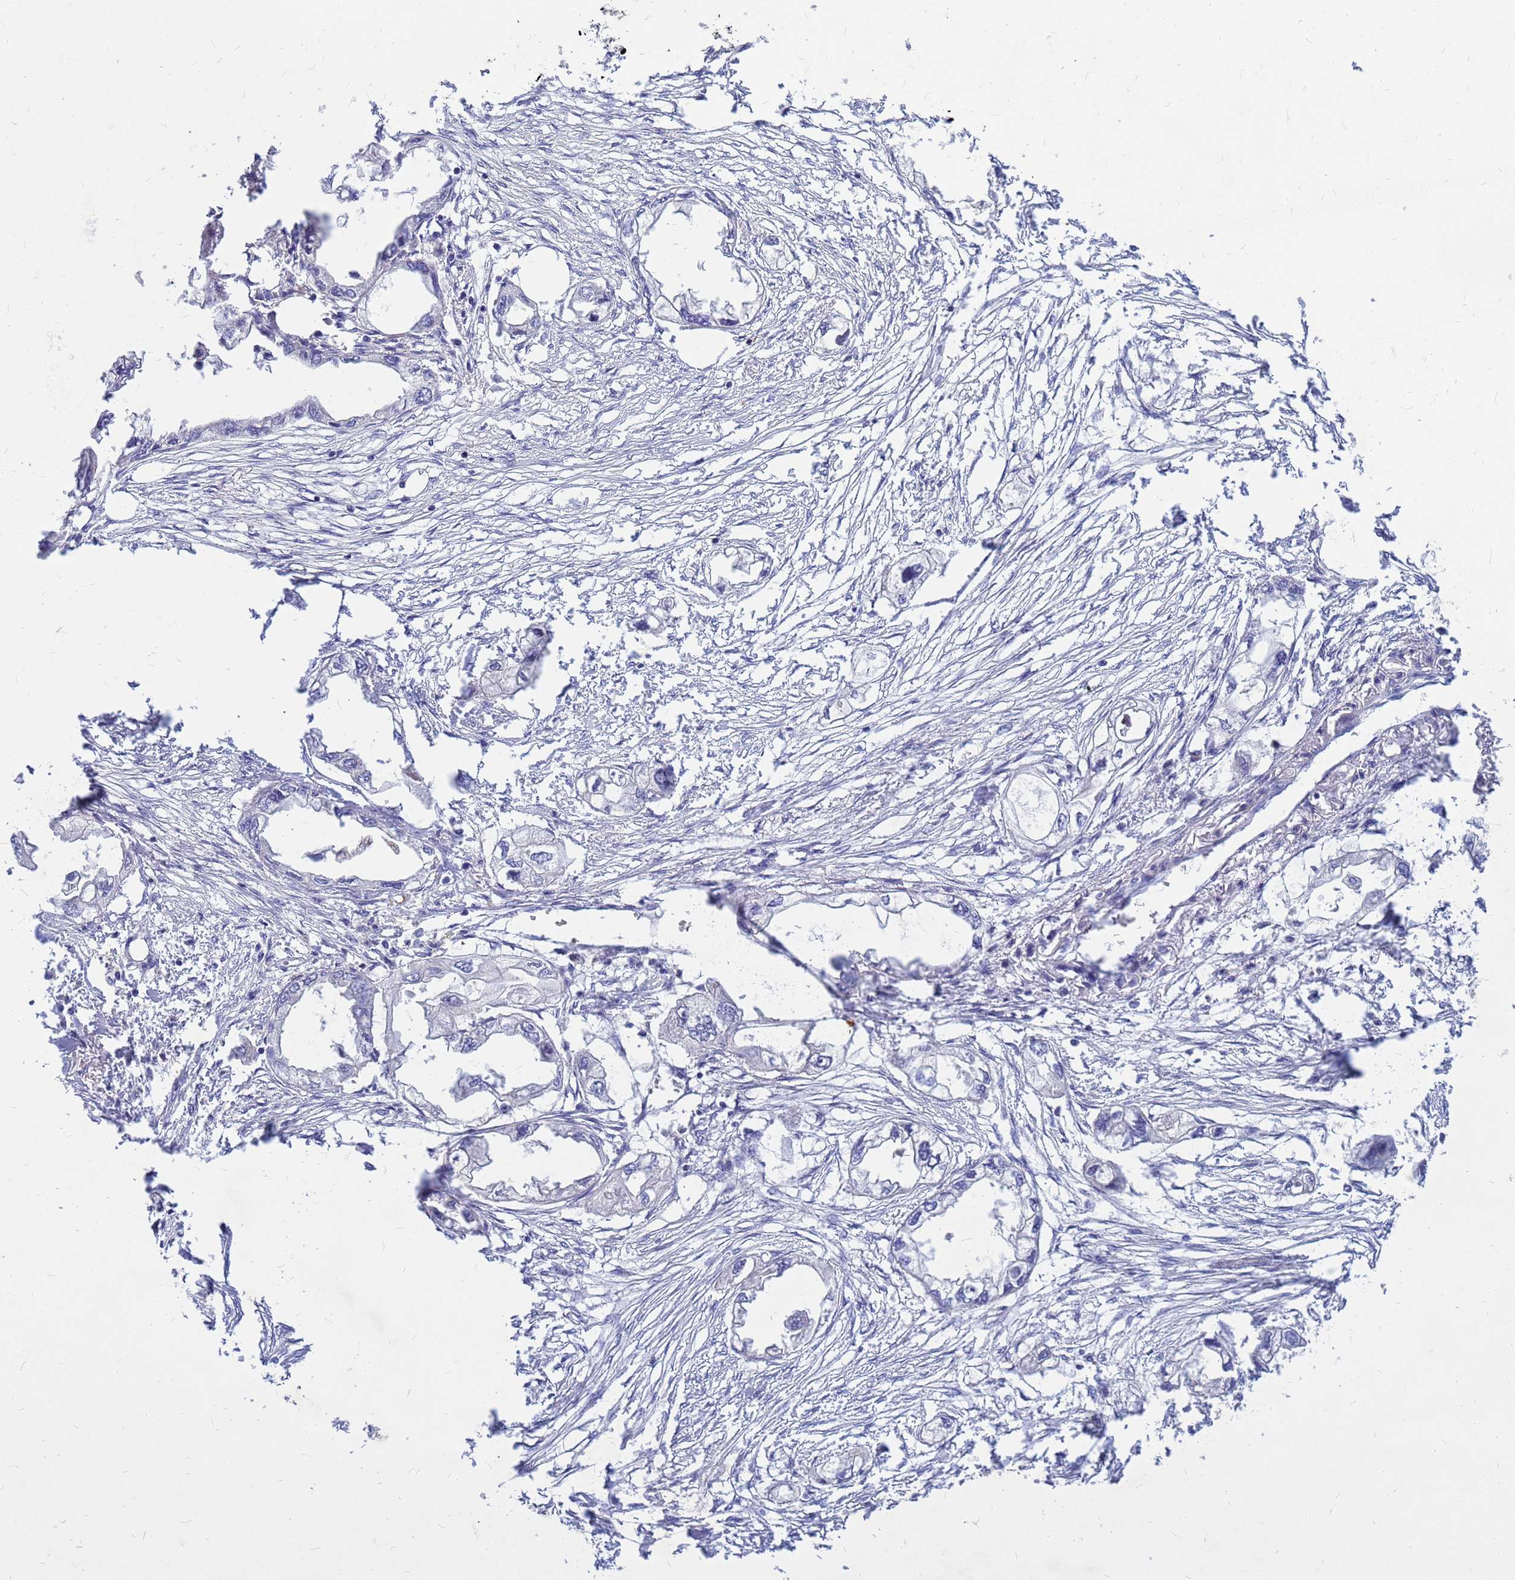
{"staining": {"intensity": "negative", "quantity": "none", "location": "none"}, "tissue": "endometrial cancer", "cell_type": "Tumor cells", "image_type": "cancer", "snomed": [{"axis": "morphology", "description": "Adenocarcinoma, NOS"}, {"axis": "morphology", "description": "Adenocarcinoma, metastatic, NOS"}, {"axis": "topography", "description": "Adipose tissue"}, {"axis": "topography", "description": "Endometrium"}], "caption": "An image of endometrial adenocarcinoma stained for a protein exhibits no brown staining in tumor cells.", "gene": "SRGAP3", "patient": {"sex": "female", "age": 67}}